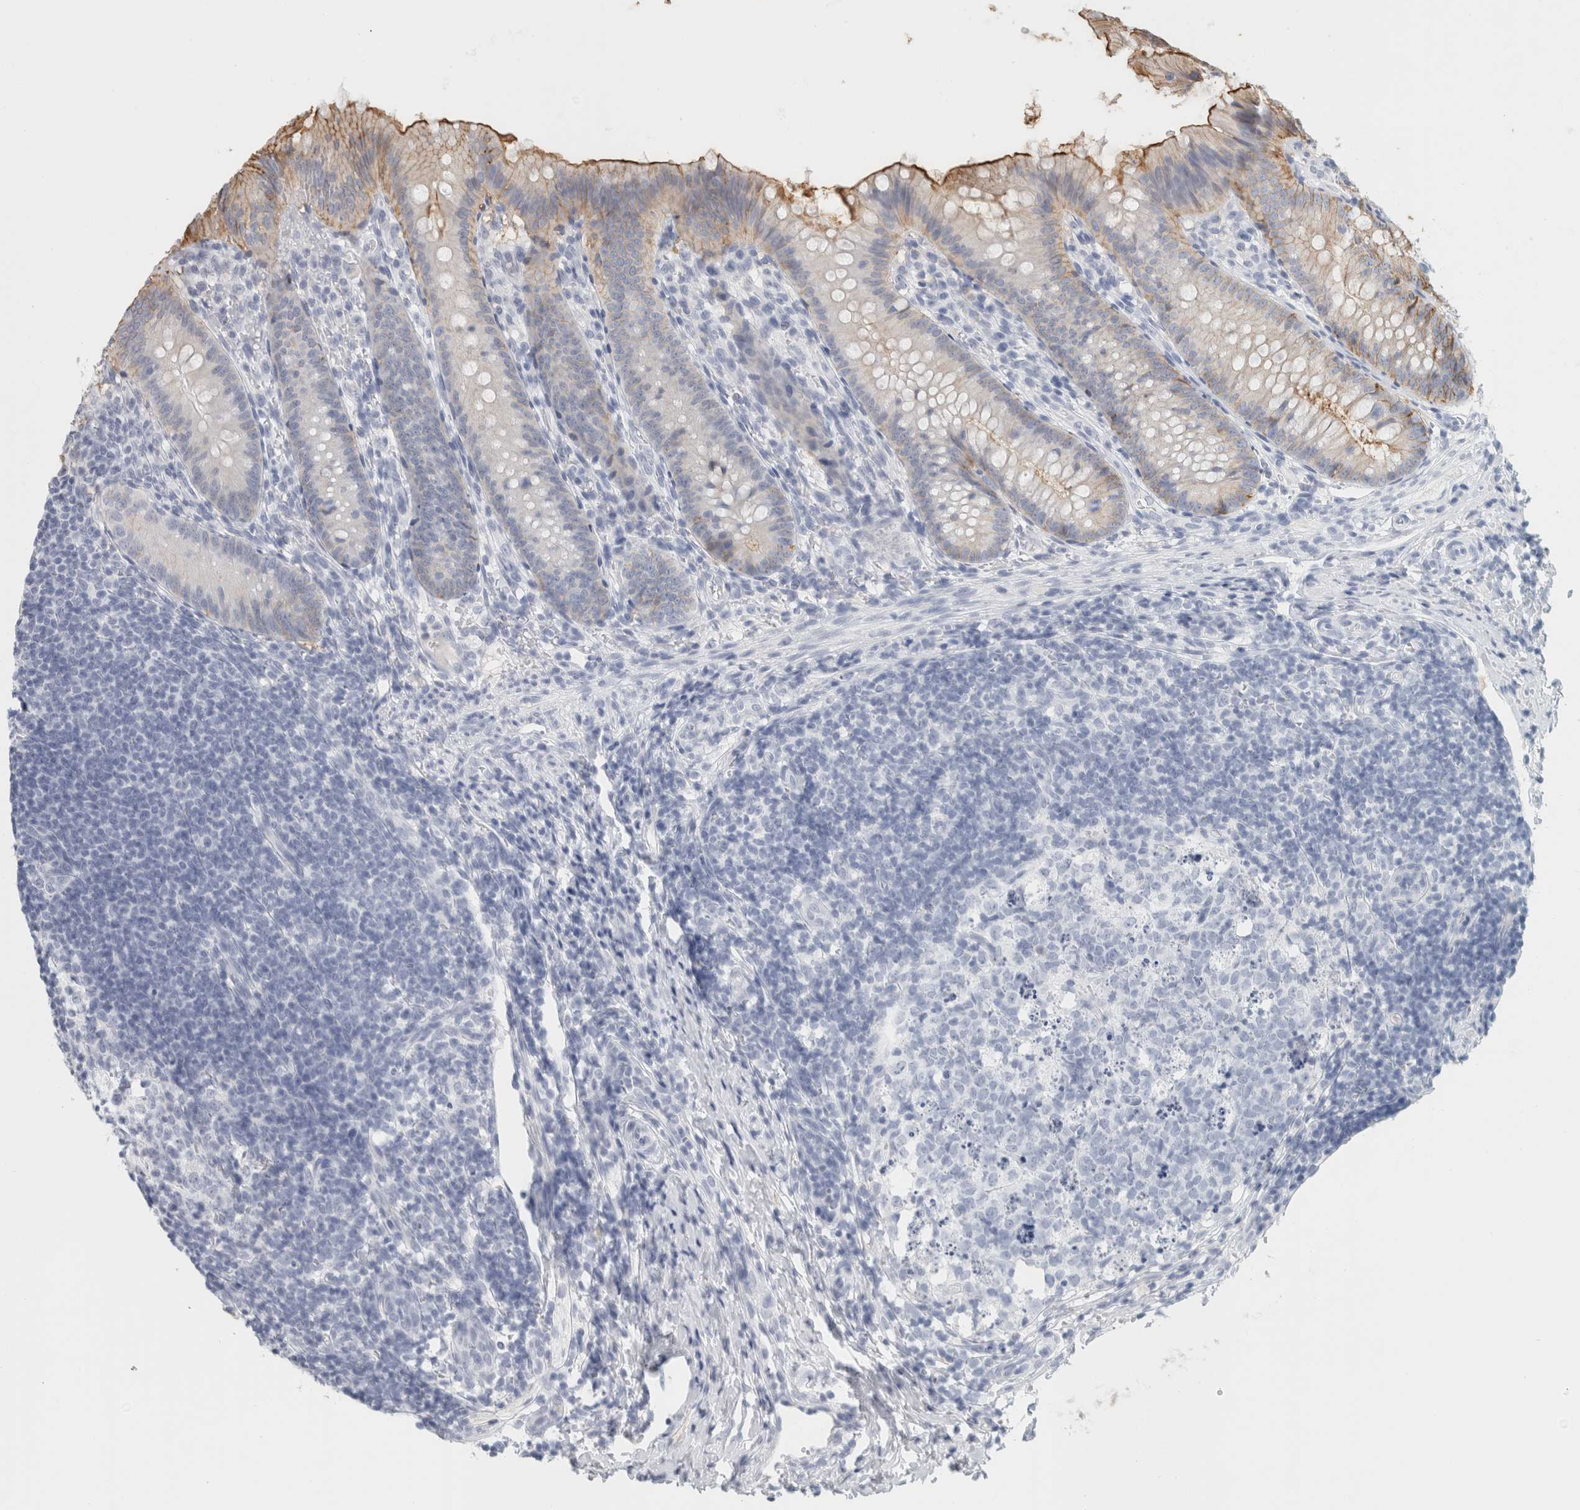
{"staining": {"intensity": "moderate", "quantity": "<25%", "location": "cytoplasmic/membranous"}, "tissue": "appendix", "cell_type": "Glandular cells", "image_type": "normal", "snomed": [{"axis": "morphology", "description": "Normal tissue, NOS"}, {"axis": "topography", "description": "Appendix"}], "caption": "Protein expression by immunohistochemistry (IHC) shows moderate cytoplasmic/membranous positivity in approximately <25% of glandular cells in benign appendix.", "gene": "TSPAN8", "patient": {"sex": "male", "age": 1}}